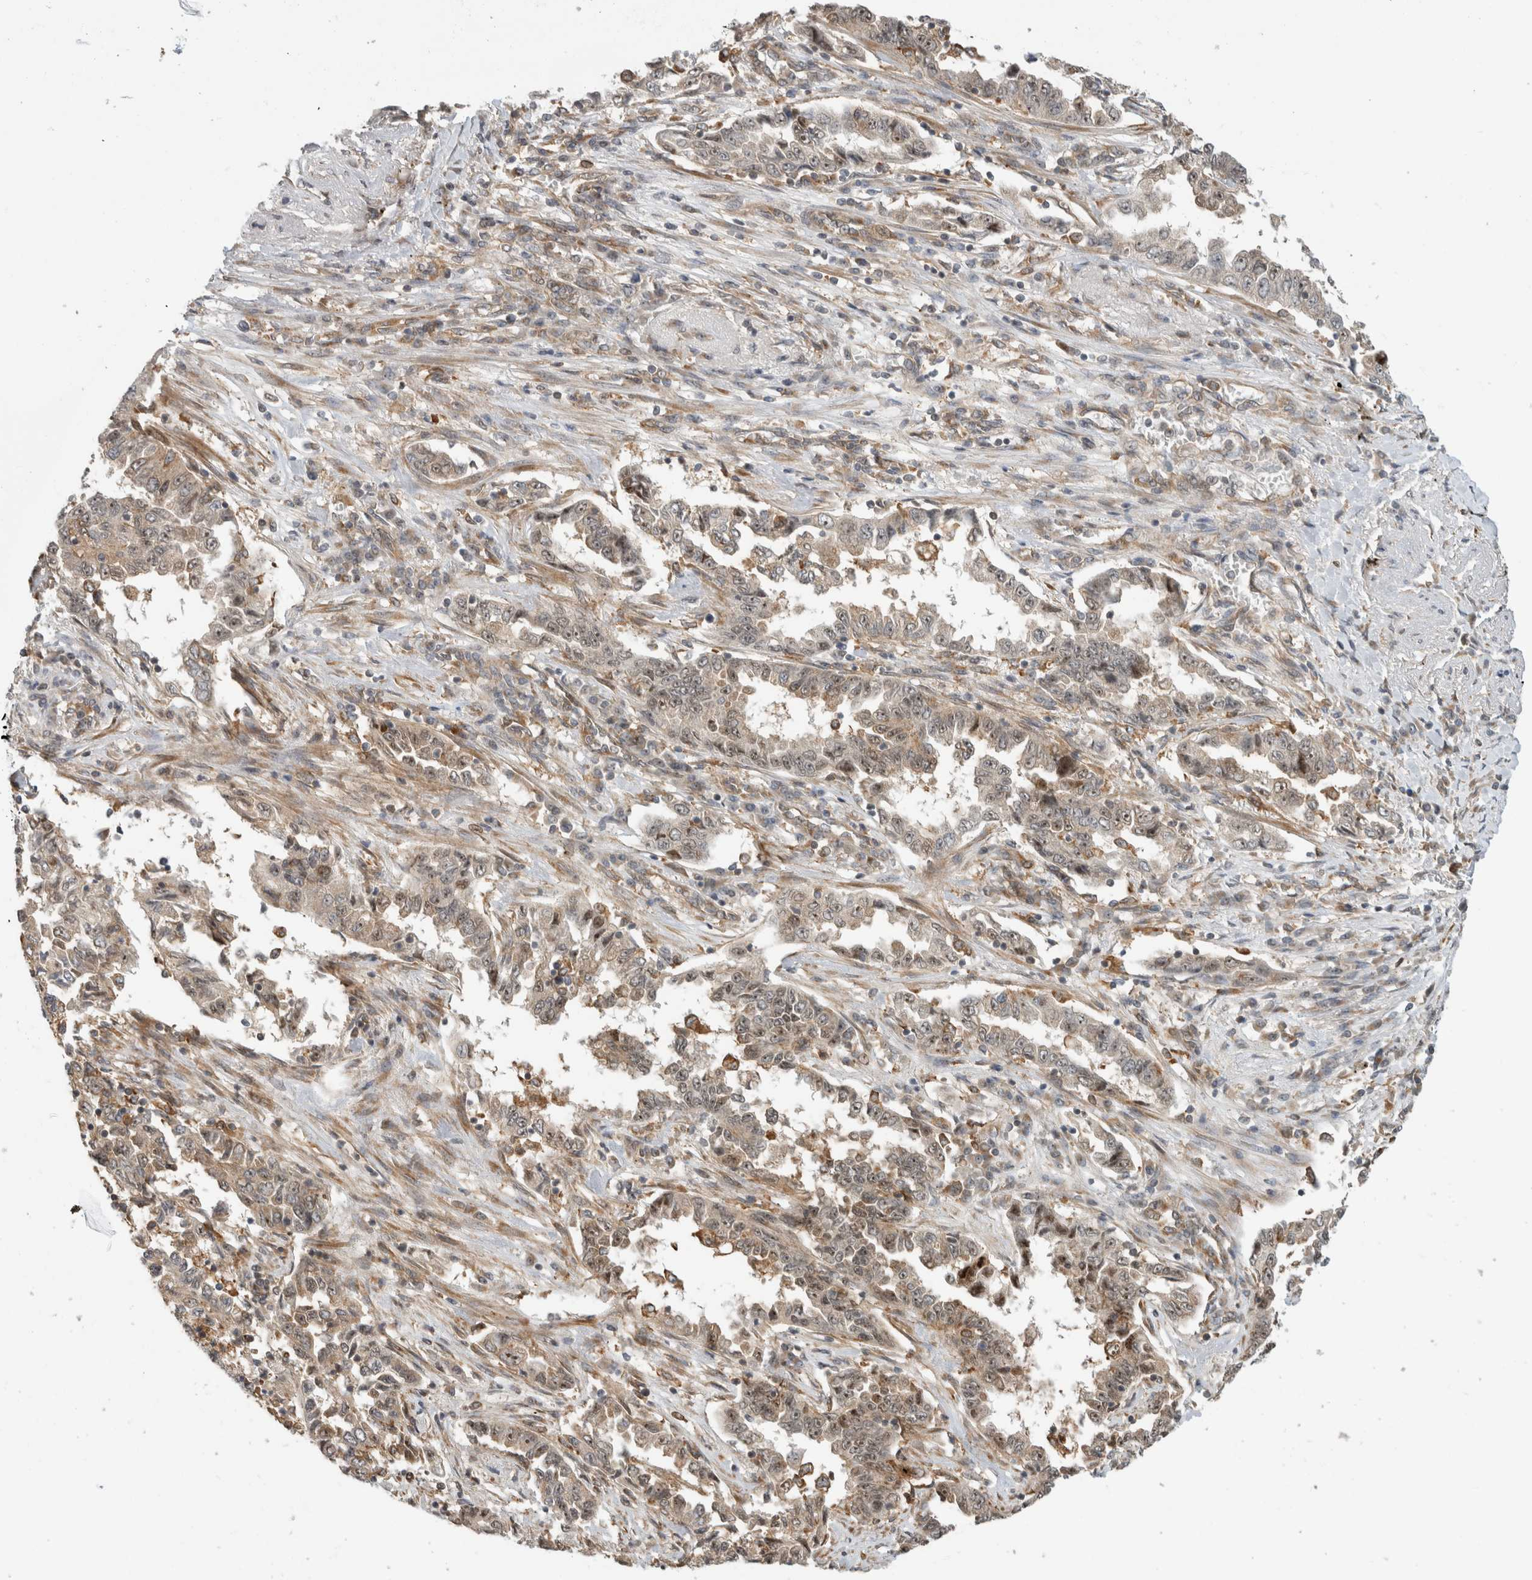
{"staining": {"intensity": "weak", "quantity": ">75%", "location": "cytoplasmic/membranous,nuclear"}, "tissue": "lung cancer", "cell_type": "Tumor cells", "image_type": "cancer", "snomed": [{"axis": "morphology", "description": "Adenocarcinoma, NOS"}, {"axis": "topography", "description": "Lung"}], "caption": "DAB immunohistochemical staining of human lung adenocarcinoma demonstrates weak cytoplasmic/membranous and nuclear protein positivity in about >75% of tumor cells.", "gene": "WASF2", "patient": {"sex": "female", "age": 51}}